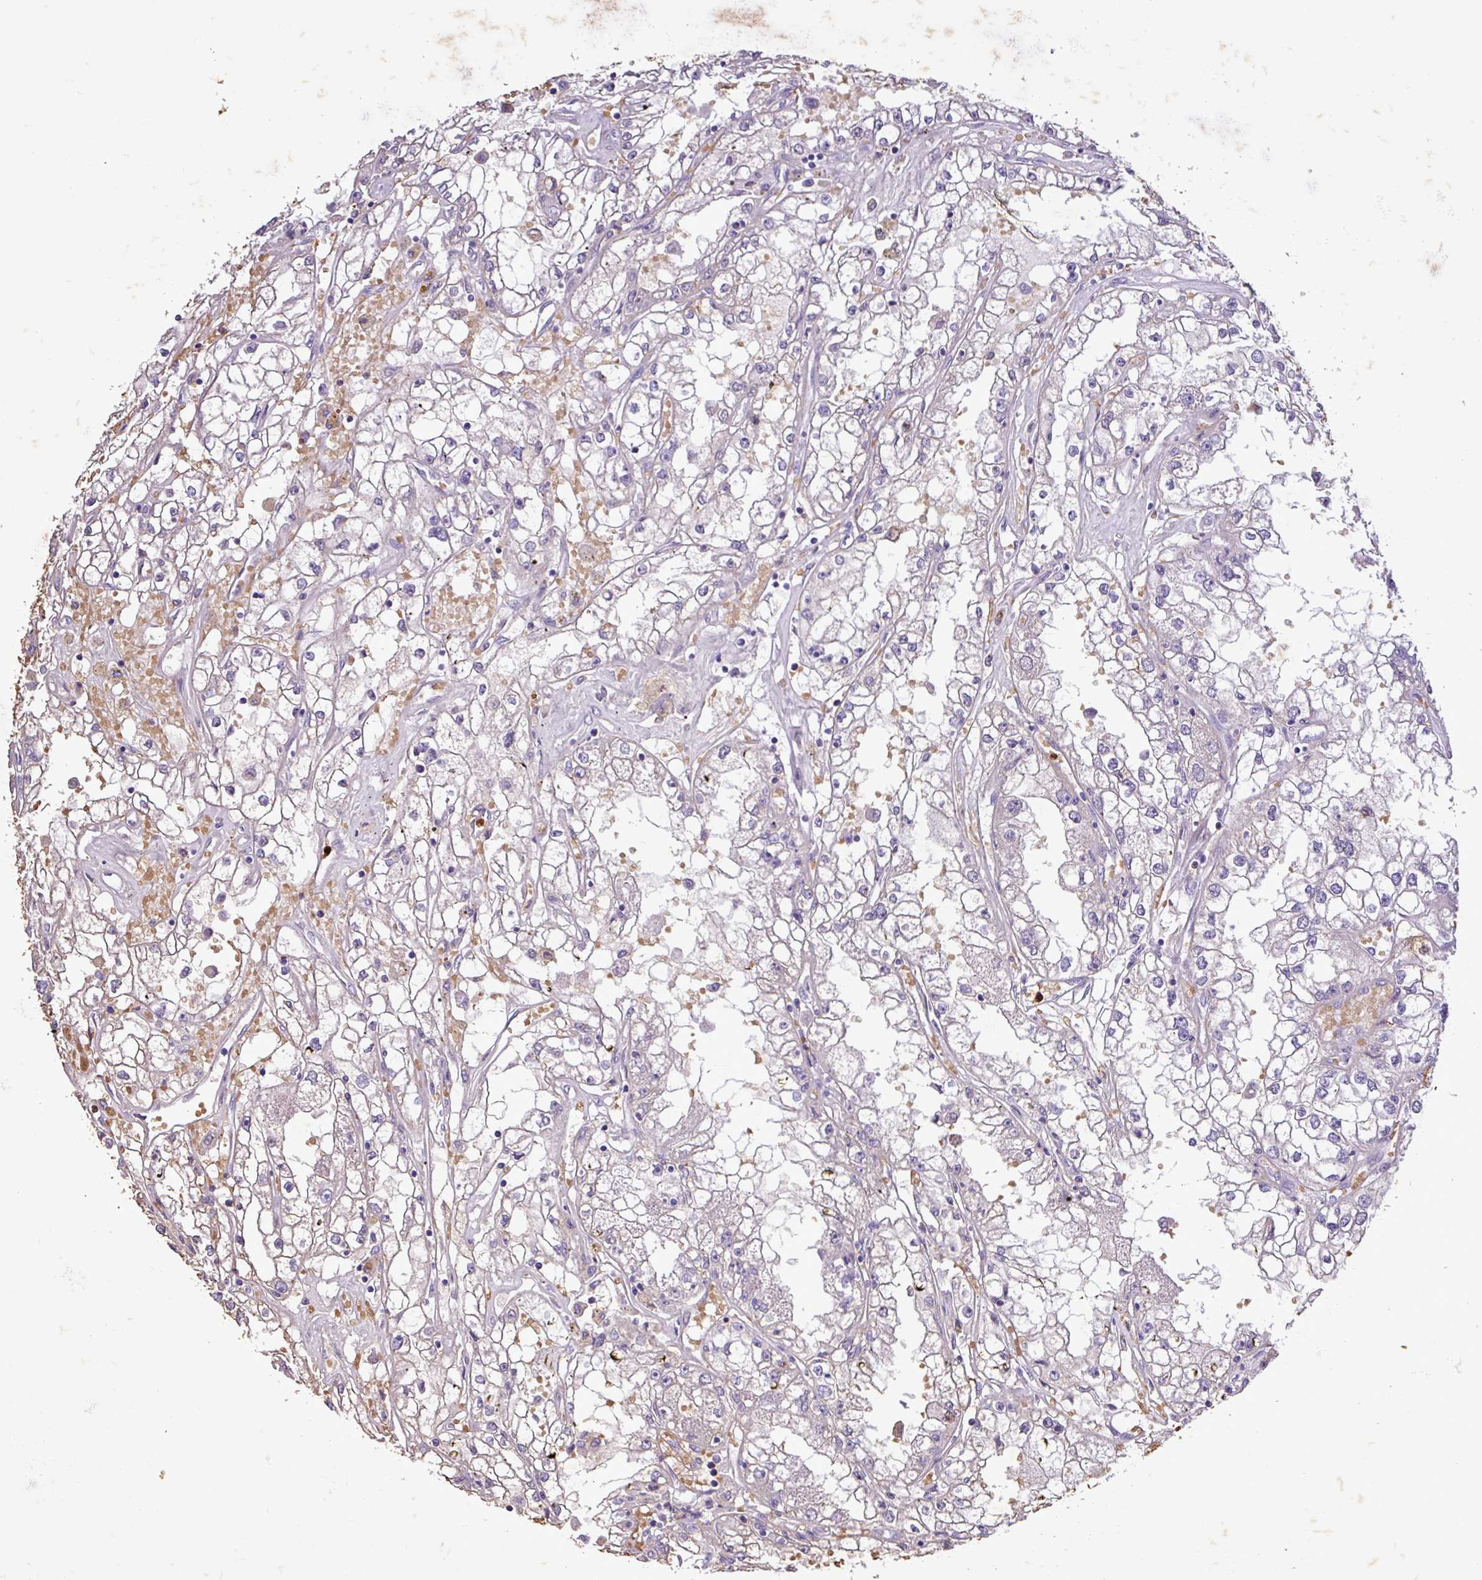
{"staining": {"intensity": "weak", "quantity": "<25%", "location": "cytoplasmic/membranous"}, "tissue": "renal cancer", "cell_type": "Tumor cells", "image_type": "cancer", "snomed": [{"axis": "morphology", "description": "Adenocarcinoma, NOS"}, {"axis": "topography", "description": "Kidney"}], "caption": "Tumor cells are negative for protein expression in human renal cancer (adenocarcinoma).", "gene": "MGAT4B", "patient": {"sex": "male", "age": 56}}